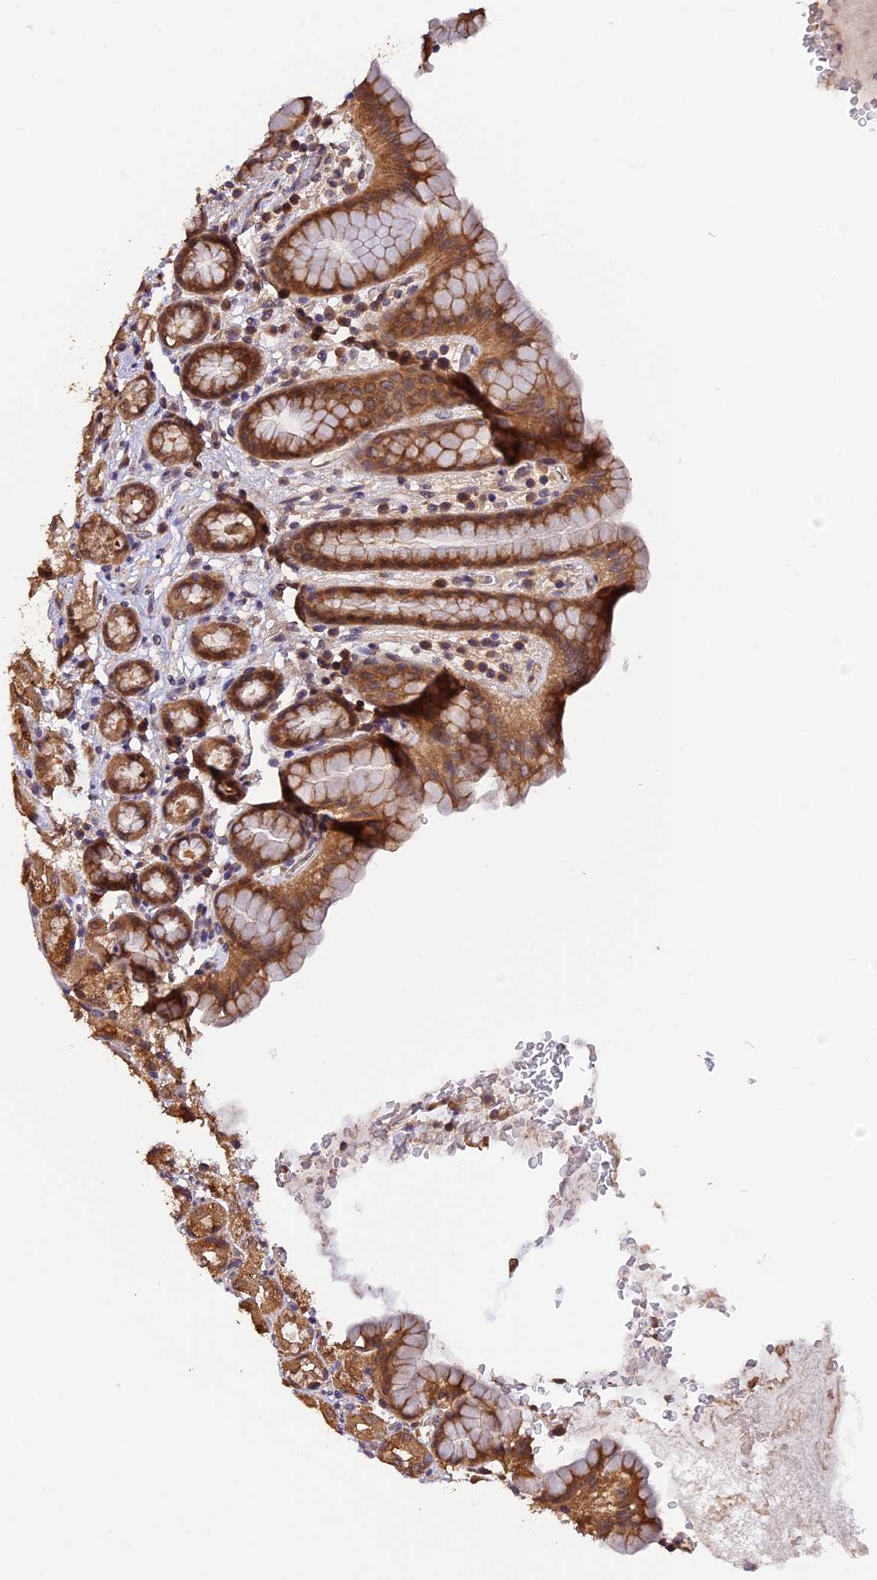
{"staining": {"intensity": "moderate", "quantity": ">75%", "location": "cytoplasmic/membranous,nuclear"}, "tissue": "stomach", "cell_type": "Glandular cells", "image_type": "normal", "snomed": [{"axis": "morphology", "description": "Normal tissue, NOS"}, {"axis": "topography", "description": "Stomach, upper"}, {"axis": "topography", "description": "Stomach, lower"}, {"axis": "topography", "description": "Small intestine"}], "caption": "IHC photomicrograph of unremarkable human stomach stained for a protein (brown), which exhibits medium levels of moderate cytoplasmic/membranous,nuclear staining in about >75% of glandular cells.", "gene": "TRMT1", "patient": {"sex": "male", "age": 68}}